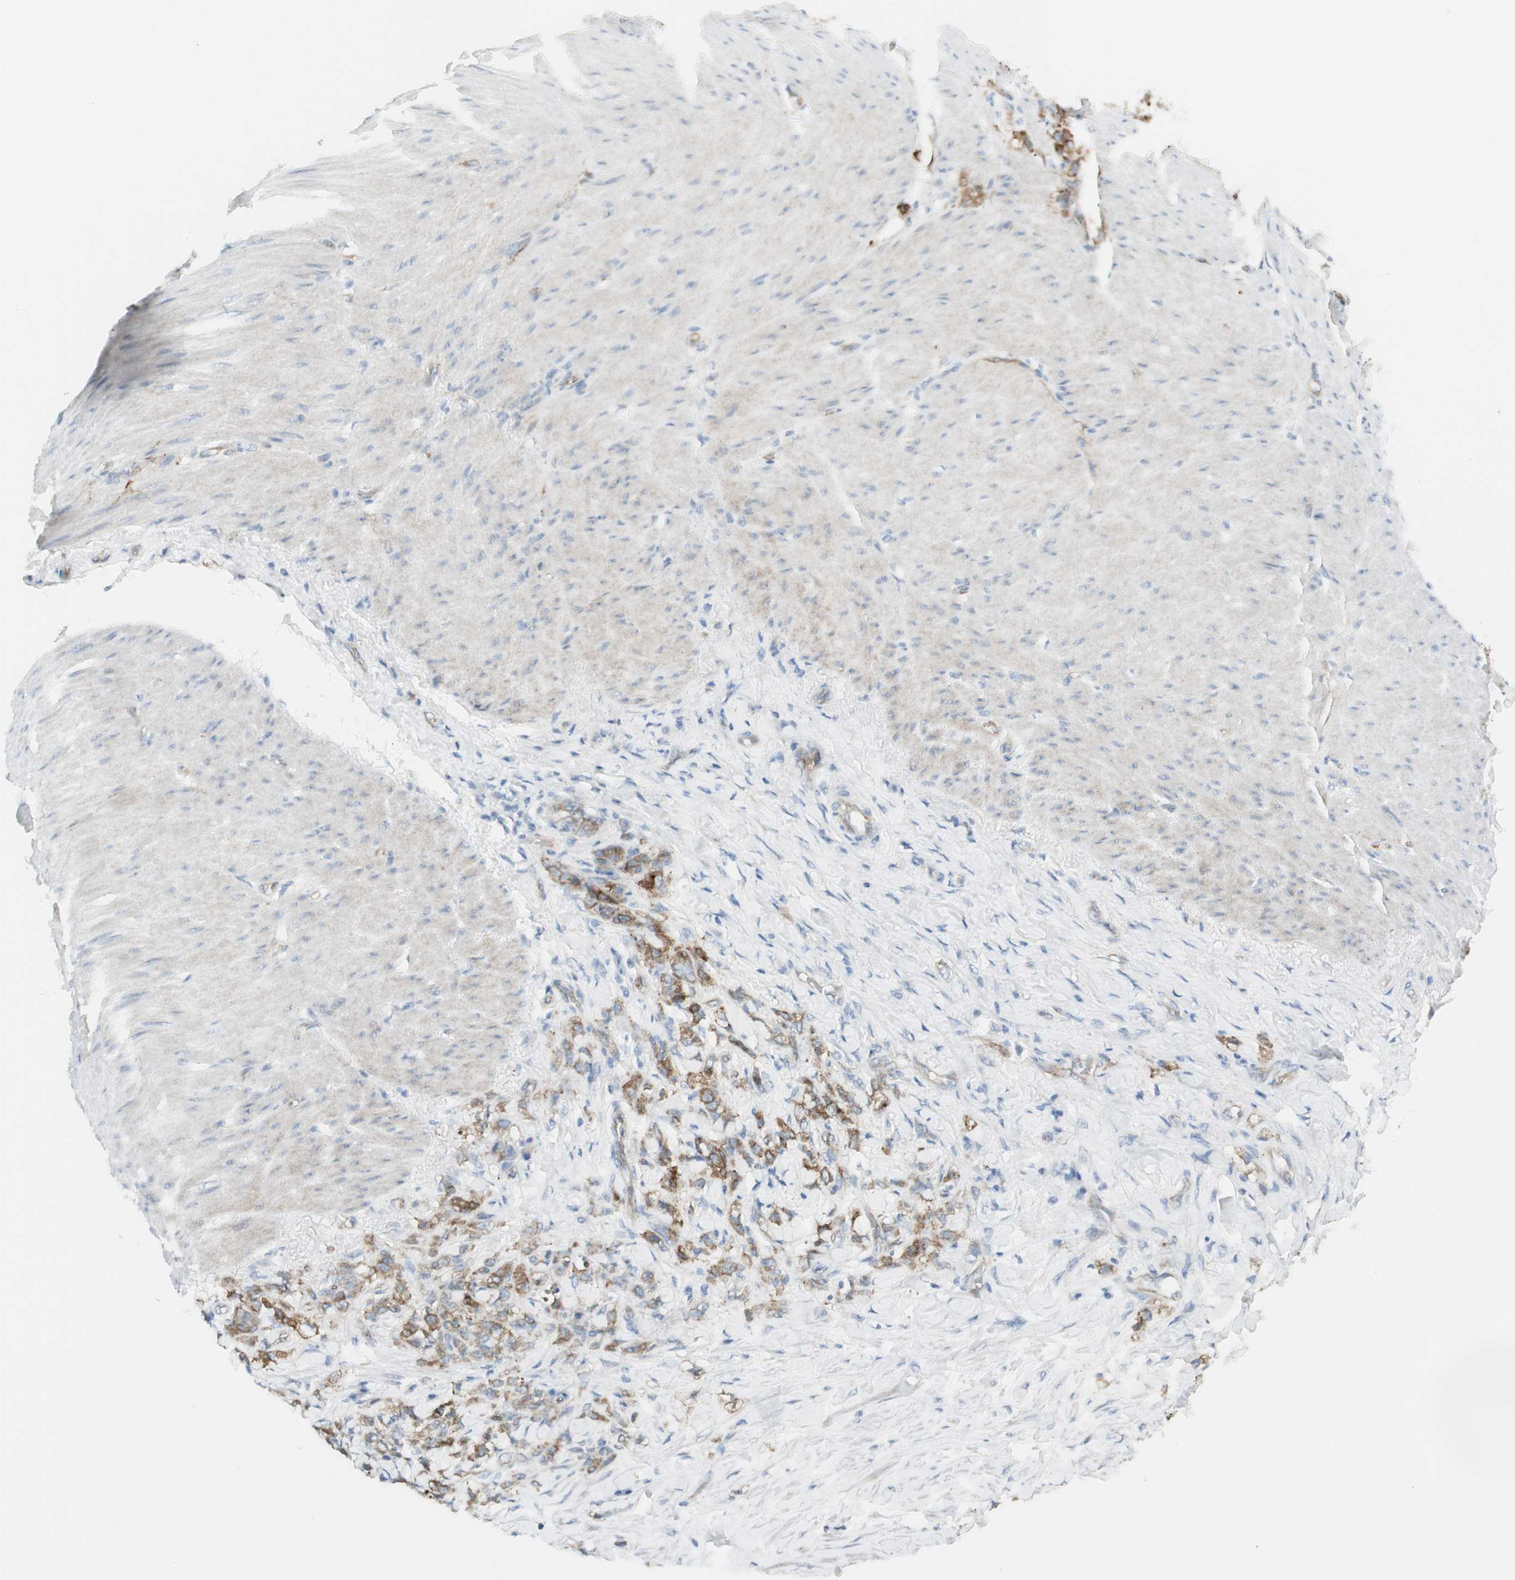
{"staining": {"intensity": "moderate", "quantity": "25%-75%", "location": "cytoplasmic/membranous"}, "tissue": "stomach cancer", "cell_type": "Tumor cells", "image_type": "cancer", "snomed": [{"axis": "morphology", "description": "Adenocarcinoma, NOS"}, {"axis": "topography", "description": "Stomach"}], "caption": "Protein positivity by IHC demonstrates moderate cytoplasmic/membranous expression in about 25%-75% of tumor cells in stomach adenocarcinoma. The staining is performed using DAB (3,3'-diaminobenzidine) brown chromogen to label protein expression. The nuclei are counter-stained blue using hematoxylin.", "gene": "MYO6", "patient": {"sex": "male", "age": 82}}